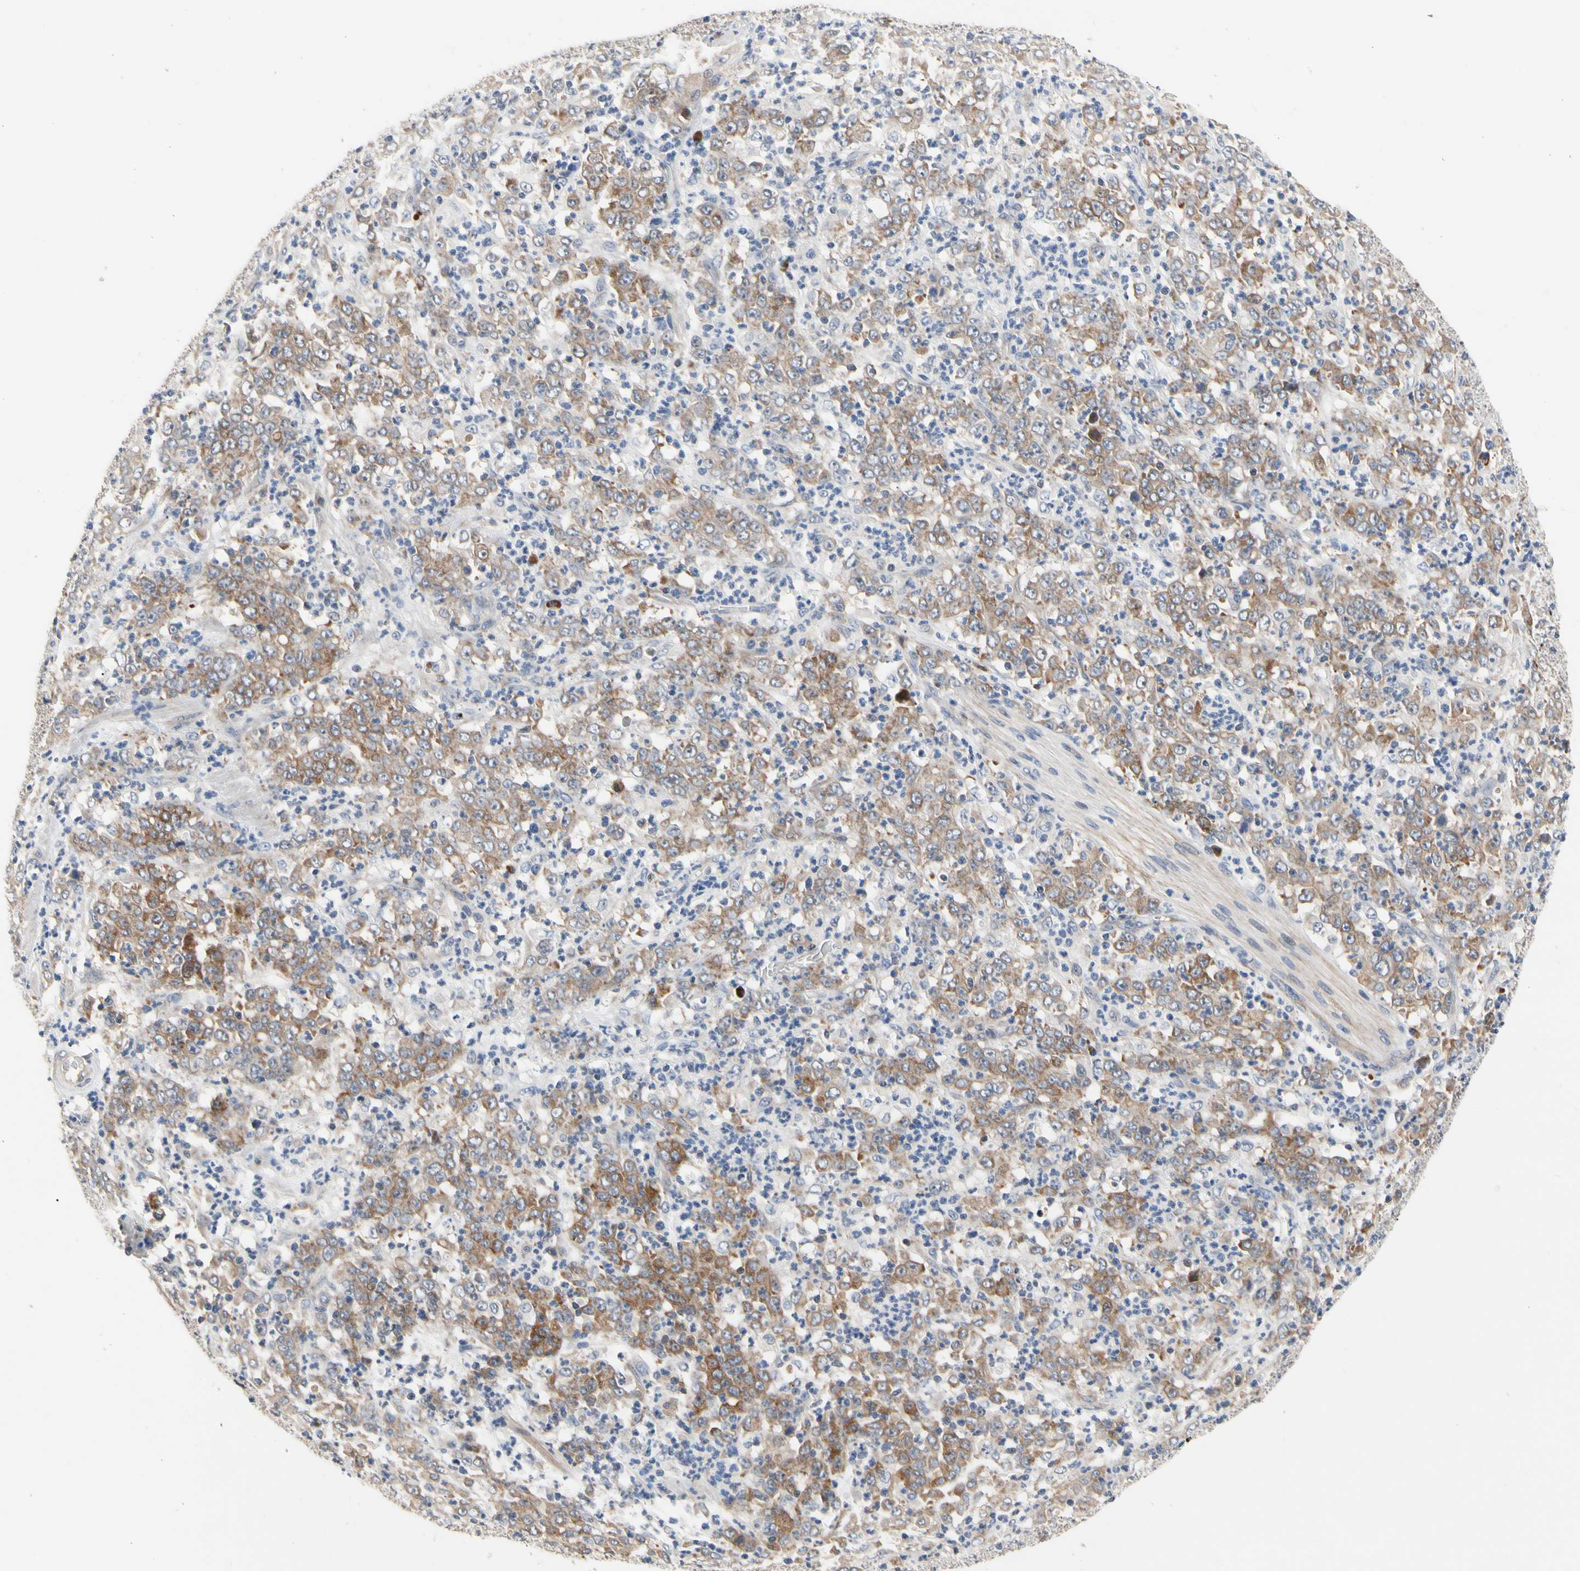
{"staining": {"intensity": "moderate", "quantity": ">75%", "location": "cytoplasmic/membranous"}, "tissue": "stomach cancer", "cell_type": "Tumor cells", "image_type": "cancer", "snomed": [{"axis": "morphology", "description": "Adenocarcinoma, NOS"}, {"axis": "topography", "description": "Stomach, lower"}], "caption": "A photomicrograph of stomach adenocarcinoma stained for a protein reveals moderate cytoplasmic/membranous brown staining in tumor cells. The protein is shown in brown color, while the nuclei are stained blue.", "gene": "HMGCR", "patient": {"sex": "female", "age": 71}}